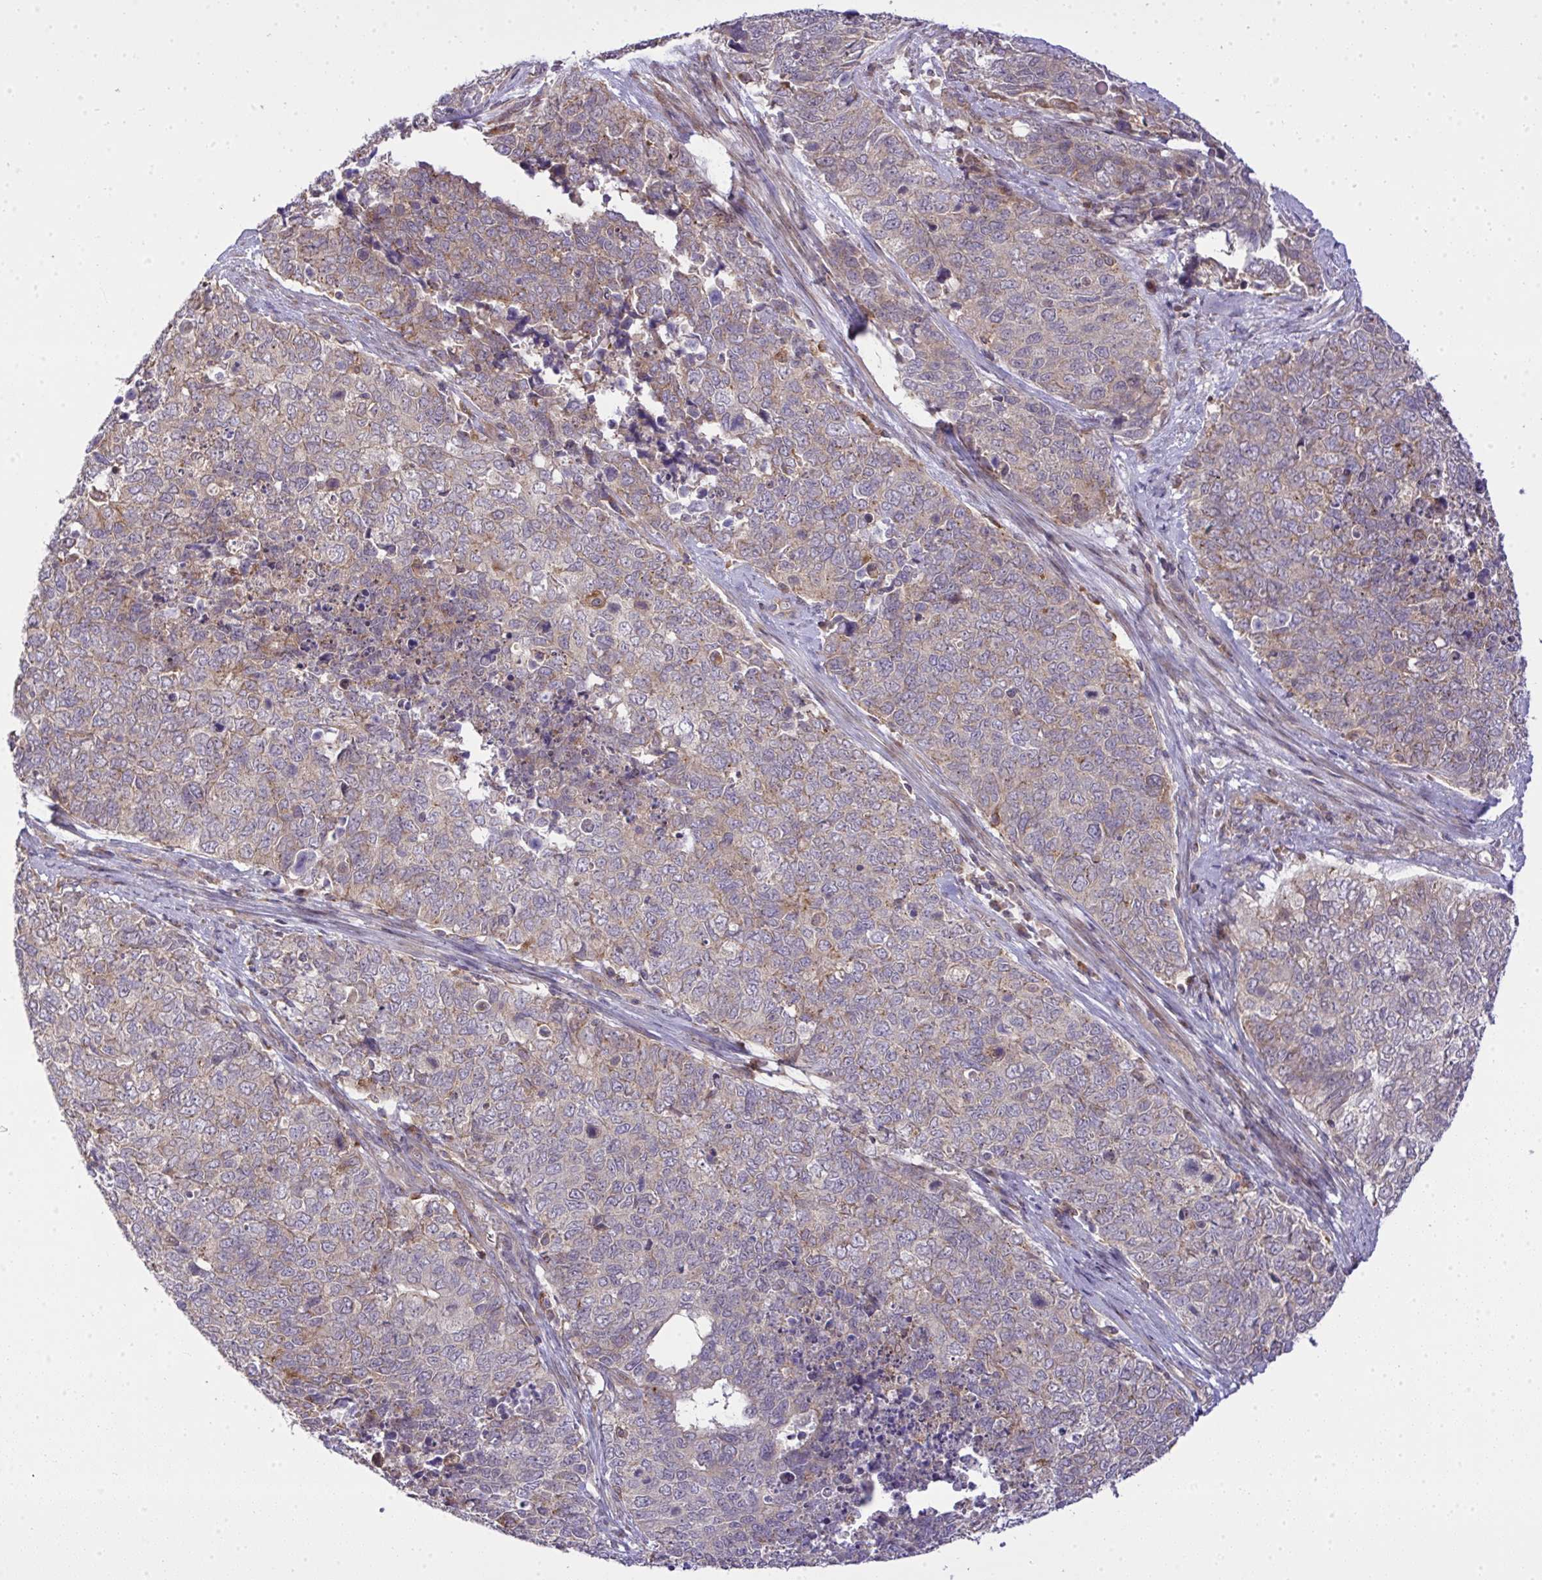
{"staining": {"intensity": "weak", "quantity": "<25%", "location": "cytoplasmic/membranous"}, "tissue": "cervical cancer", "cell_type": "Tumor cells", "image_type": "cancer", "snomed": [{"axis": "morphology", "description": "Adenocarcinoma, NOS"}, {"axis": "topography", "description": "Cervix"}], "caption": "This is an immunohistochemistry (IHC) image of human adenocarcinoma (cervical). There is no positivity in tumor cells.", "gene": "SLC9A6", "patient": {"sex": "female", "age": 63}}